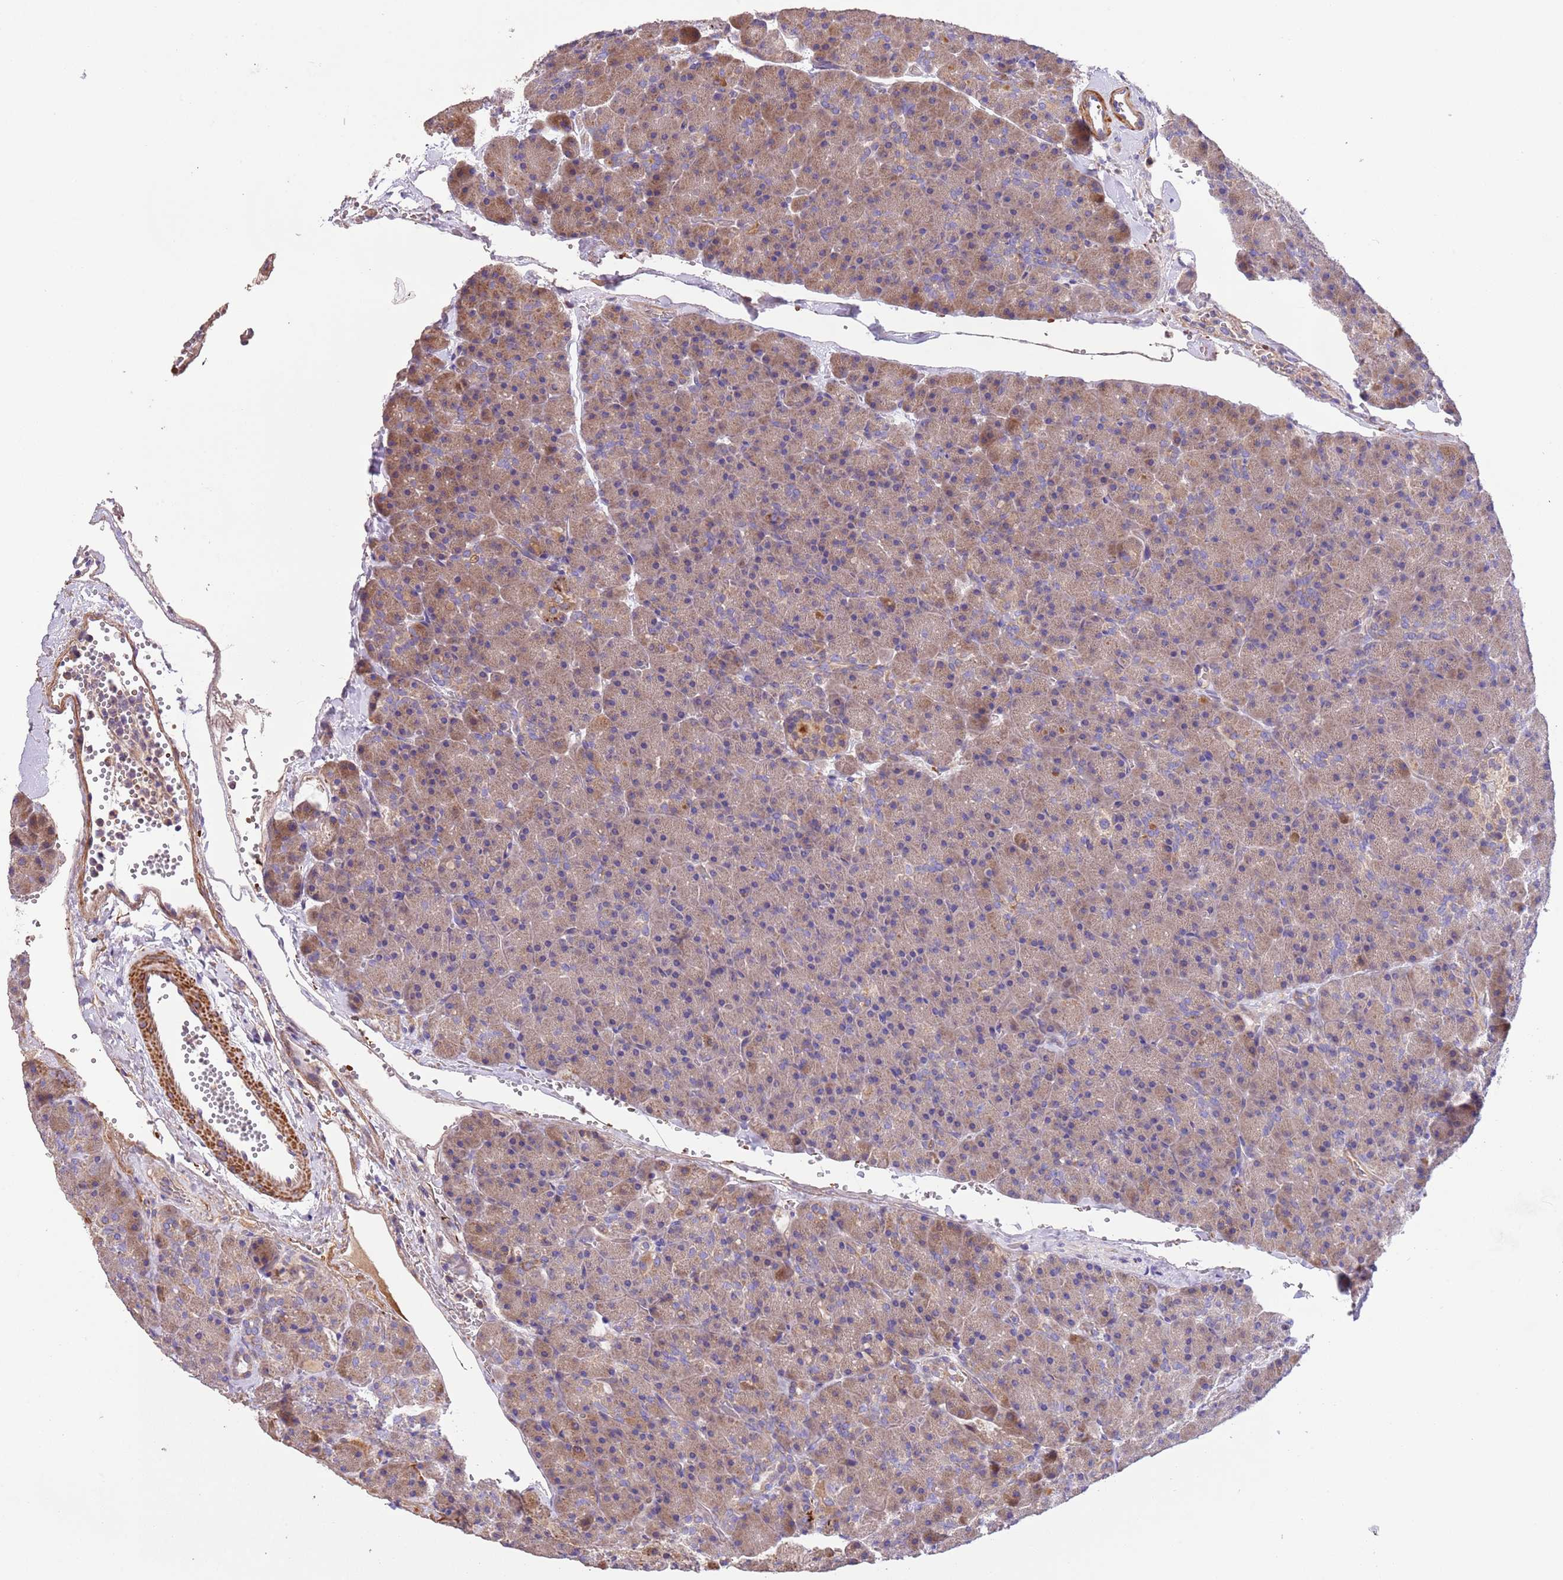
{"staining": {"intensity": "strong", "quantity": "<25%", "location": "cytoplasmic/membranous"}, "tissue": "pancreas", "cell_type": "Exocrine glandular cells", "image_type": "normal", "snomed": [{"axis": "morphology", "description": "Normal tissue, NOS"}, {"axis": "topography", "description": "Pancreas"}], "caption": "This is a micrograph of IHC staining of benign pancreas, which shows strong expression in the cytoplasmic/membranous of exocrine glandular cells.", "gene": "PIGA", "patient": {"sex": "male", "age": 36}}